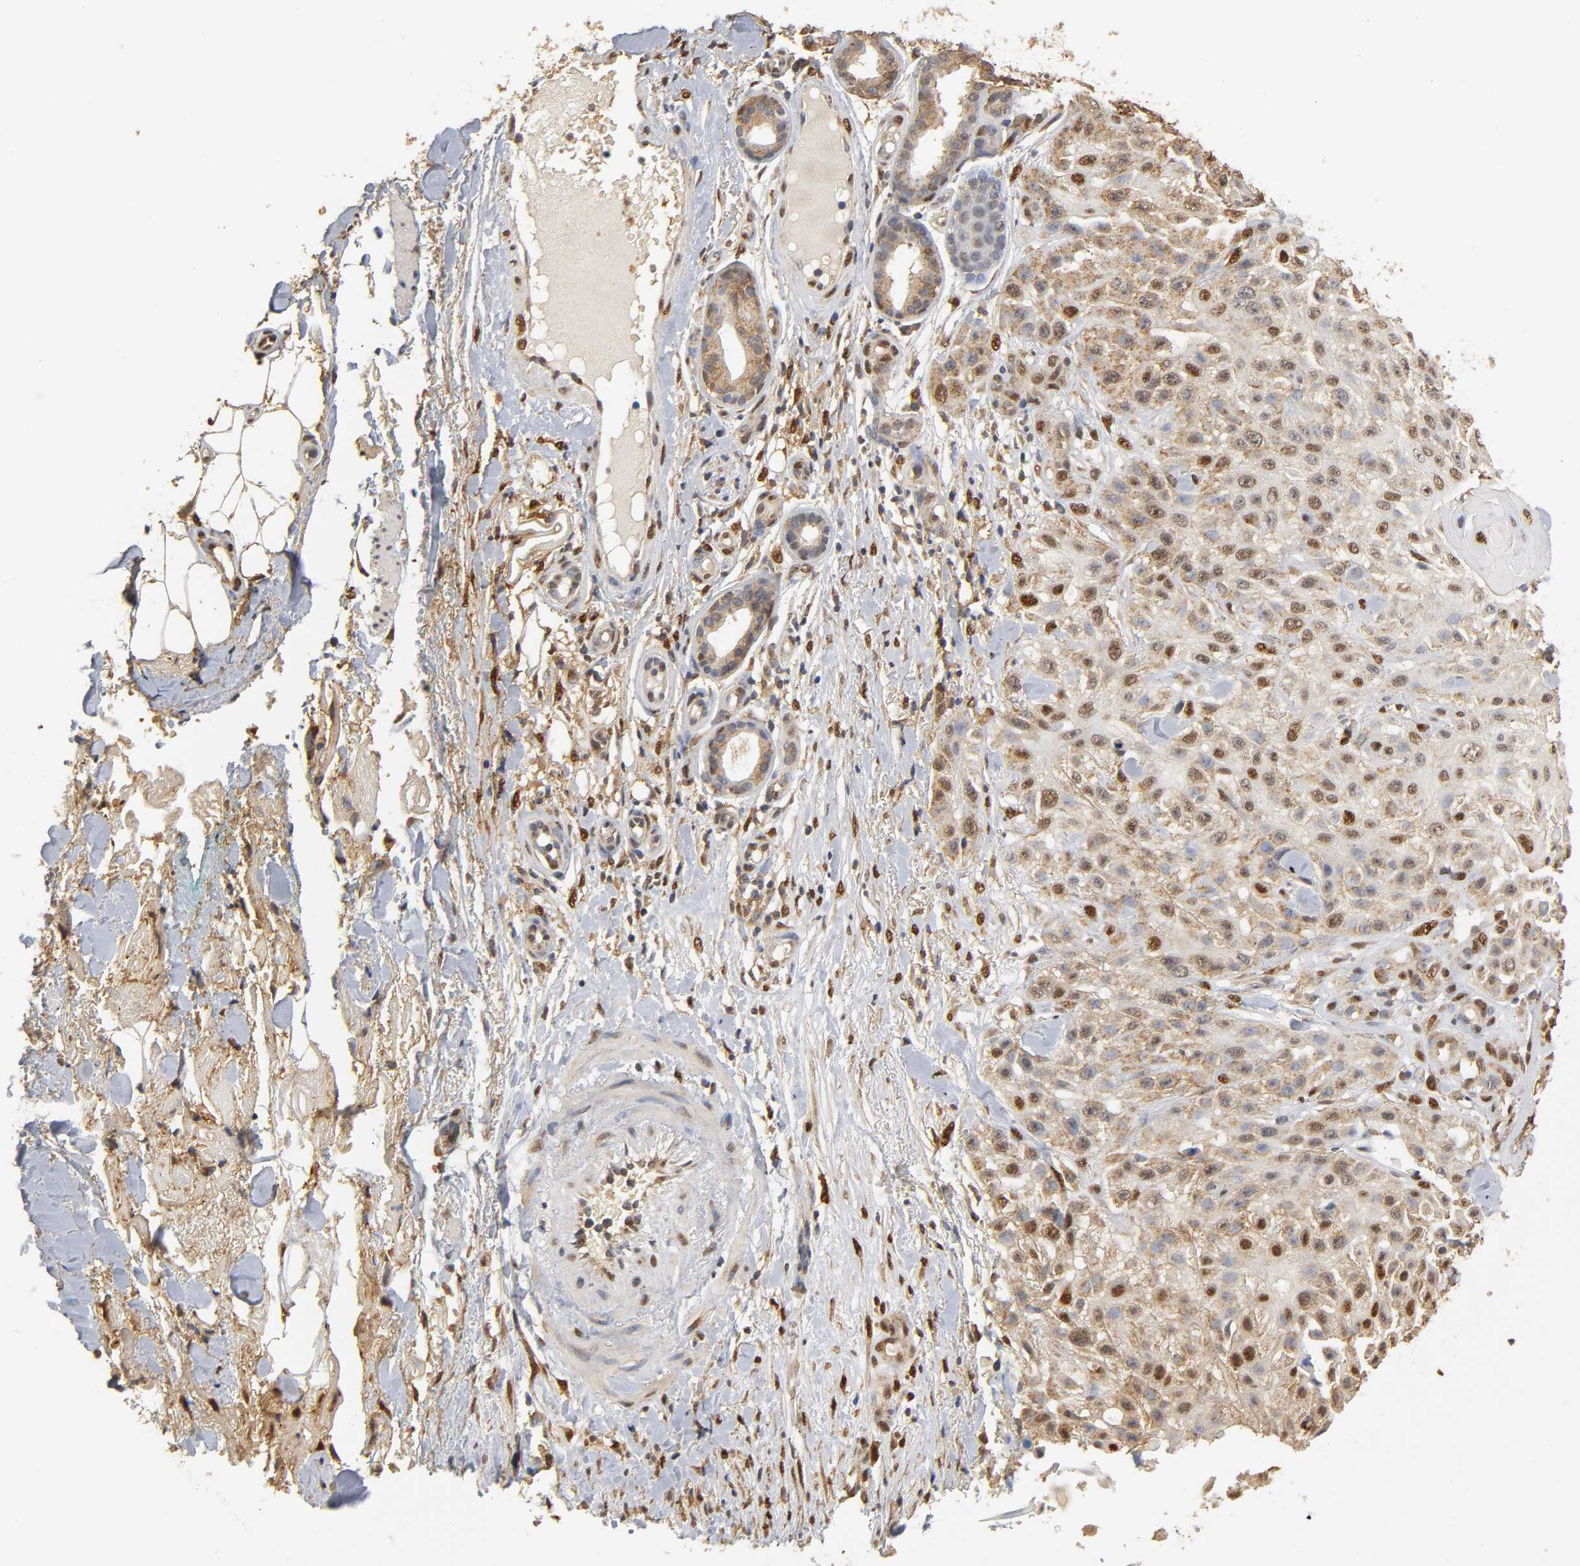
{"staining": {"intensity": "strong", "quantity": "25%-75%", "location": "nuclear"}, "tissue": "skin cancer", "cell_type": "Tumor cells", "image_type": "cancer", "snomed": [{"axis": "morphology", "description": "Squamous cell carcinoma, NOS"}, {"axis": "topography", "description": "Skin"}], "caption": "Immunohistochemical staining of skin cancer demonstrates strong nuclear protein staining in approximately 25%-75% of tumor cells.", "gene": "PKN1", "patient": {"sex": "female", "age": 42}}